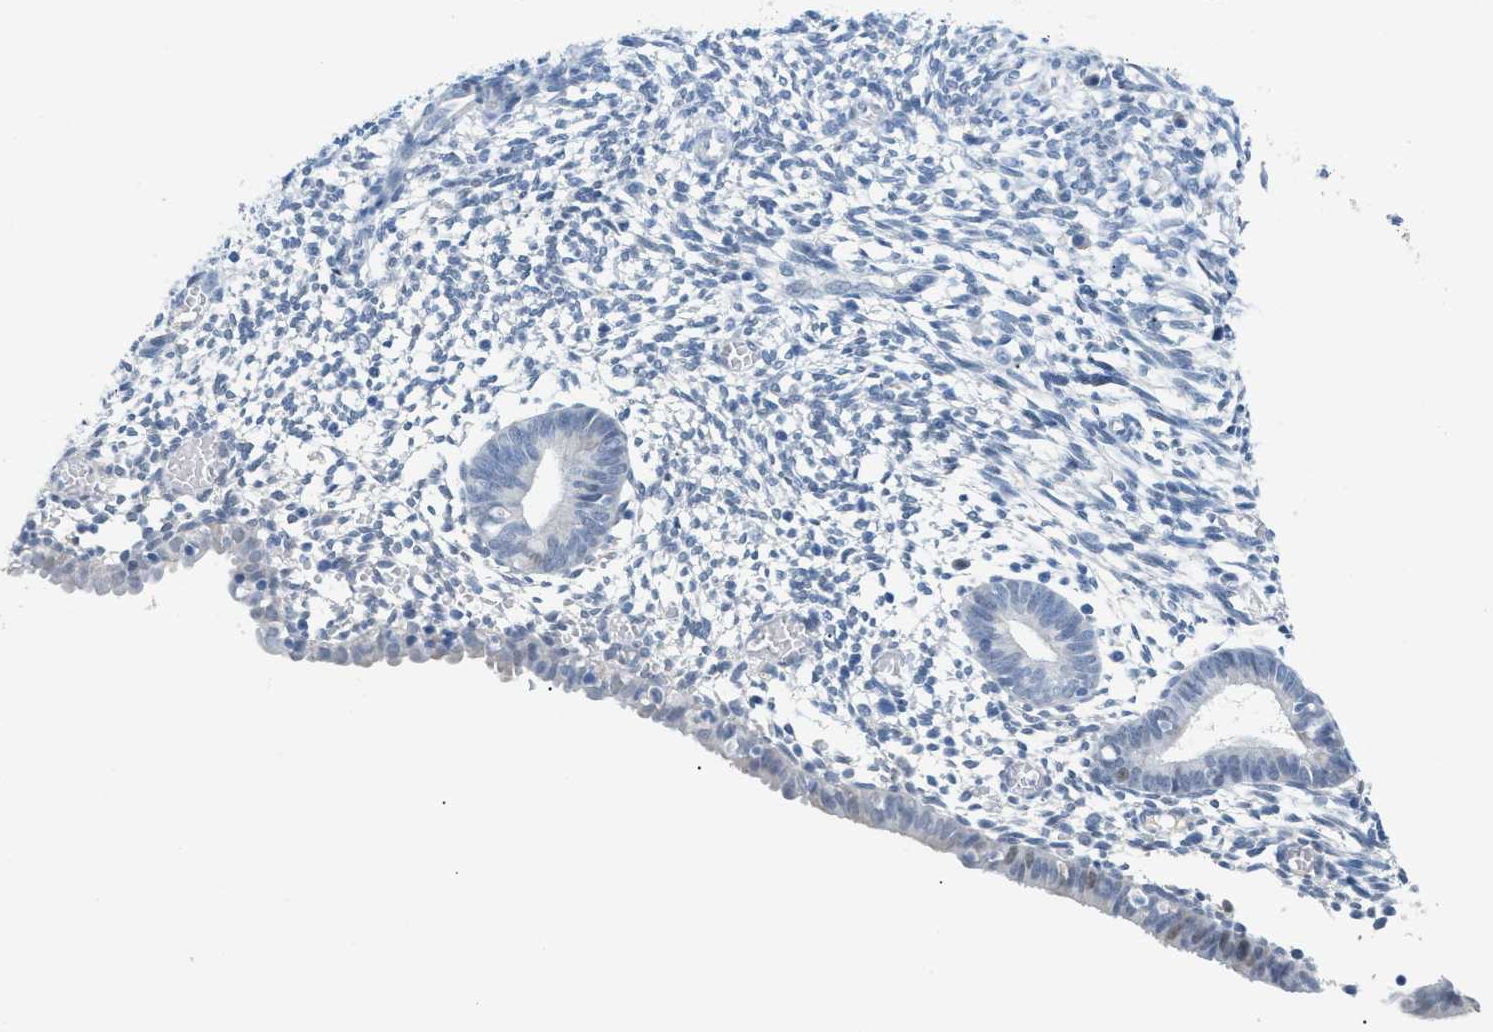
{"staining": {"intensity": "negative", "quantity": "none", "location": "none"}, "tissue": "endometrium", "cell_type": "Cells in endometrial stroma", "image_type": "normal", "snomed": [{"axis": "morphology", "description": "Normal tissue, NOS"}, {"axis": "morphology", "description": "Atrophy, NOS"}, {"axis": "topography", "description": "Uterus"}, {"axis": "topography", "description": "Endometrium"}], "caption": "This is an immunohistochemistry (IHC) histopathology image of normal human endometrium. There is no staining in cells in endometrial stroma.", "gene": "HSF2", "patient": {"sex": "female", "age": 68}}